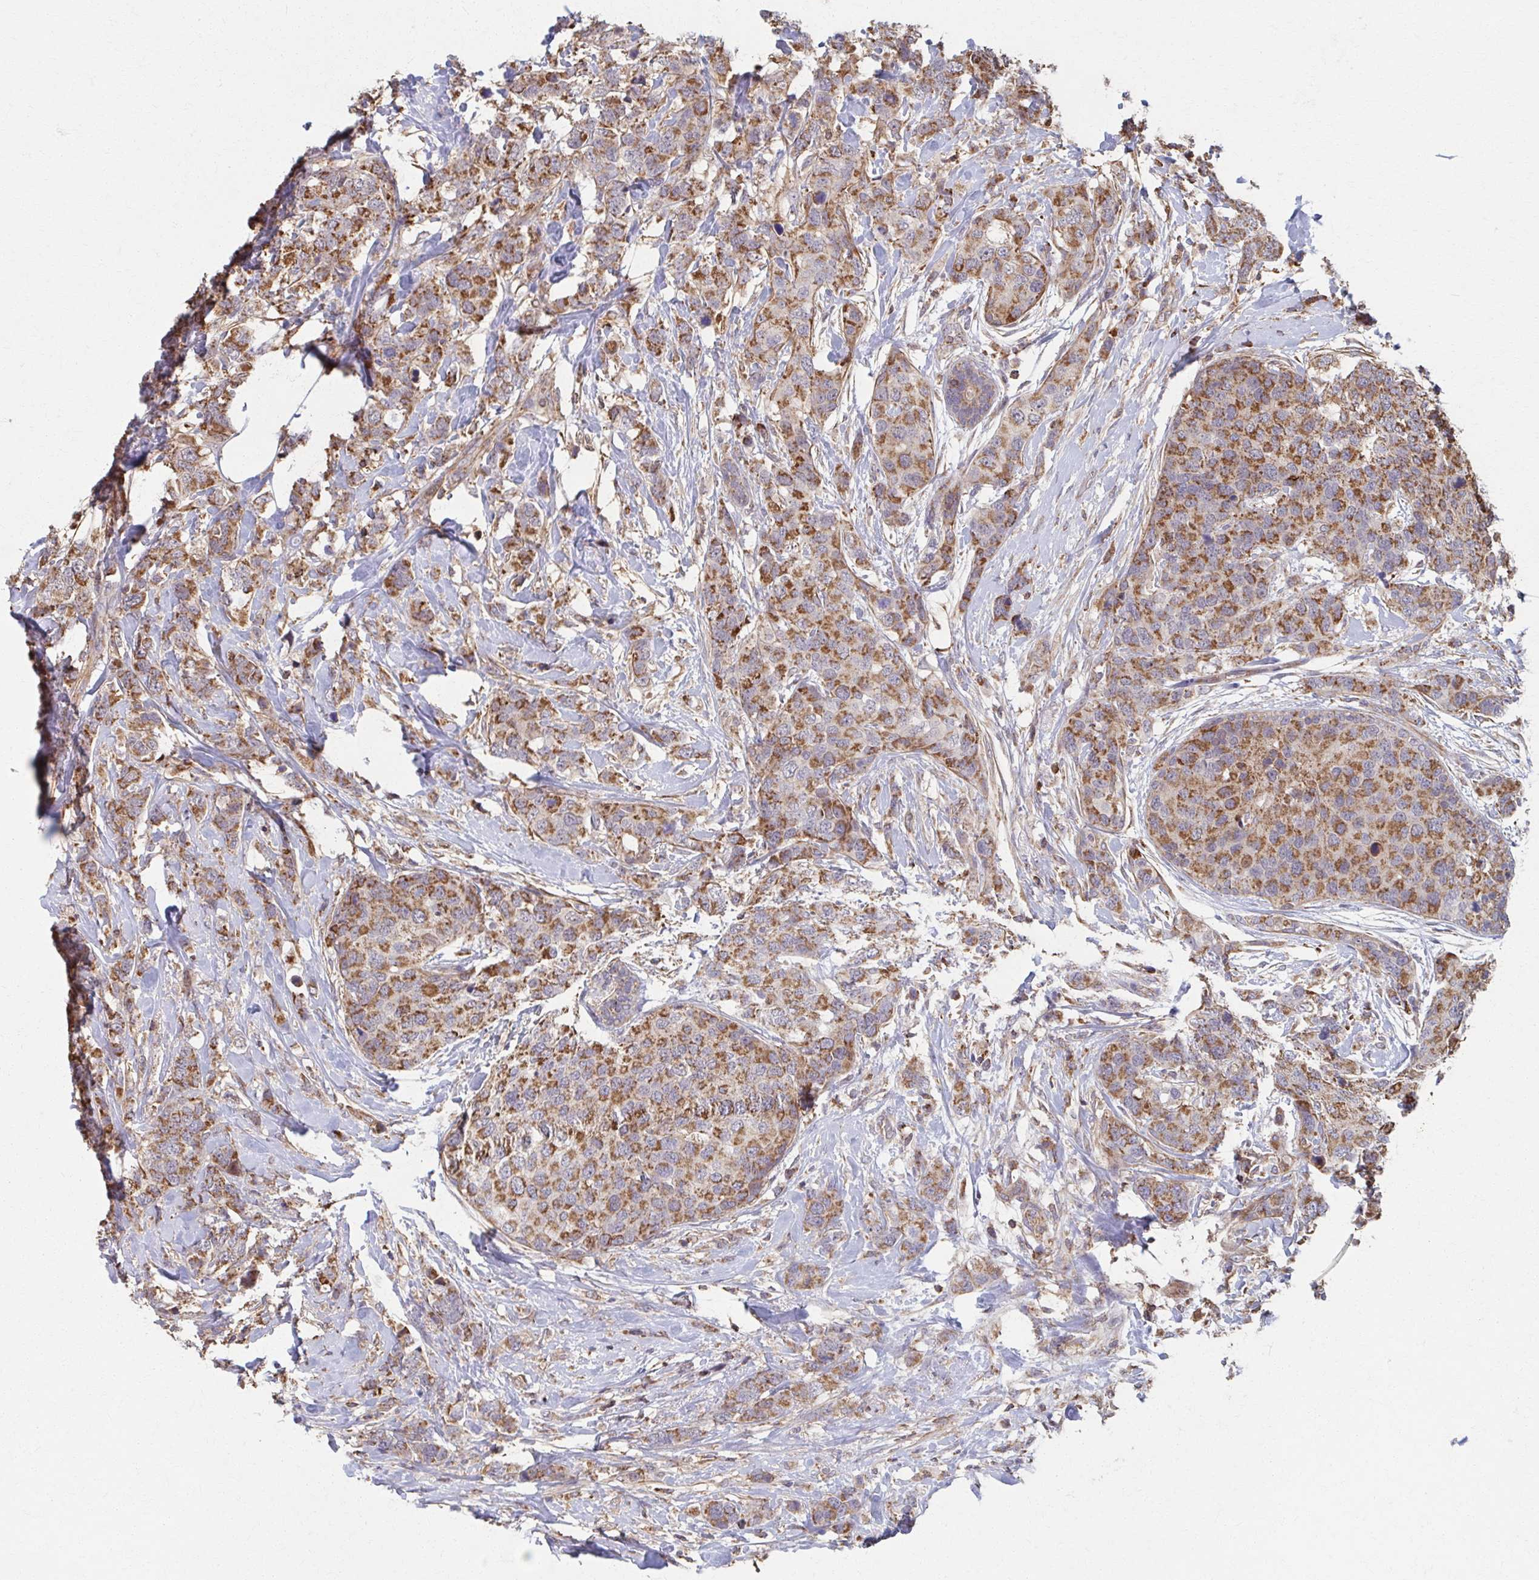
{"staining": {"intensity": "moderate", "quantity": ">75%", "location": "cytoplasmic/membranous"}, "tissue": "breast cancer", "cell_type": "Tumor cells", "image_type": "cancer", "snomed": [{"axis": "morphology", "description": "Lobular carcinoma"}, {"axis": "topography", "description": "Breast"}], "caption": "Moderate cytoplasmic/membranous protein expression is appreciated in approximately >75% of tumor cells in lobular carcinoma (breast).", "gene": "KLHL34", "patient": {"sex": "female", "age": 59}}